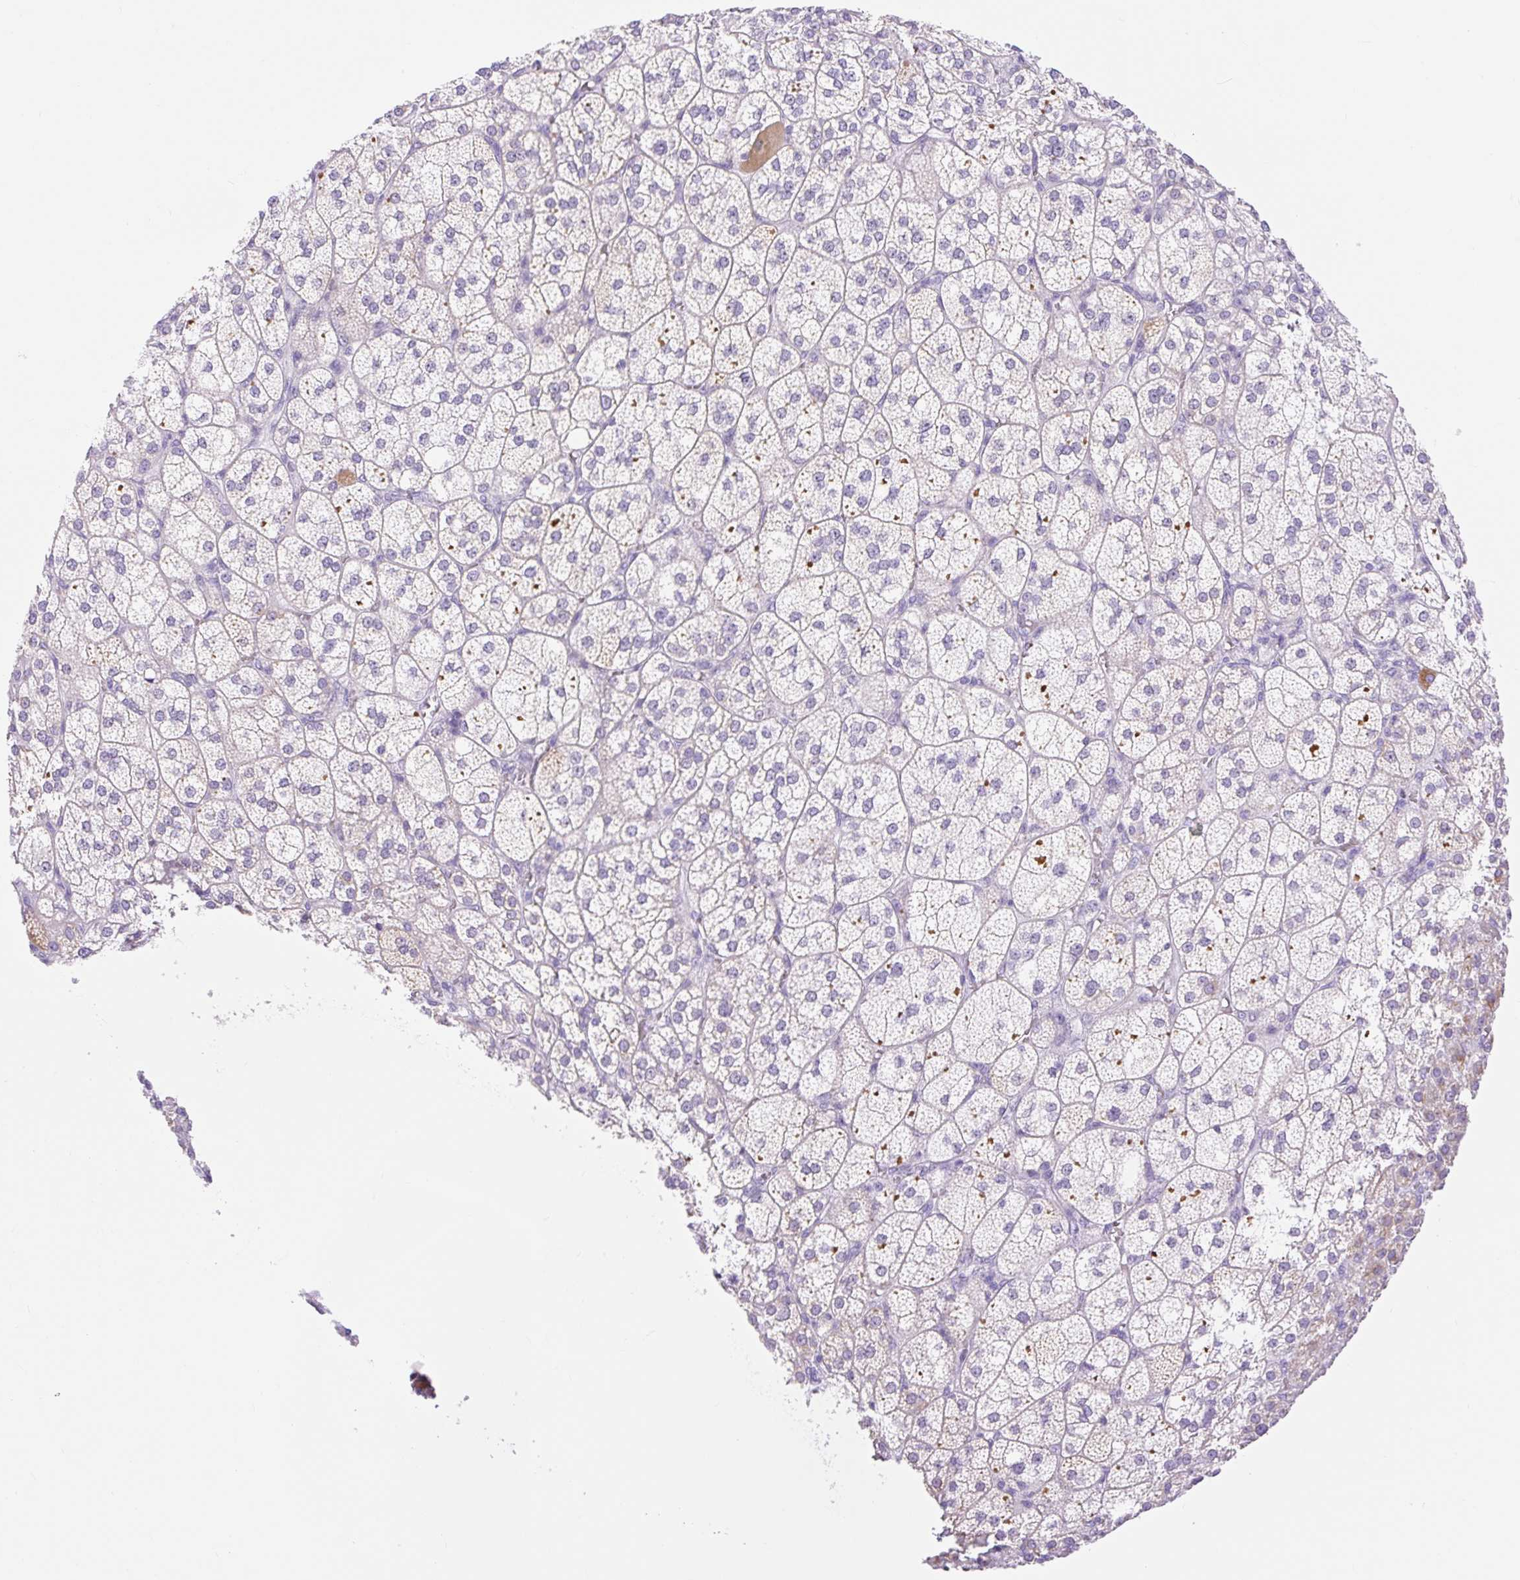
{"staining": {"intensity": "moderate", "quantity": "<25%", "location": "cytoplasmic/membranous"}, "tissue": "adrenal gland", "cell_type": "Glandular cells", "image_type": "normal", "snomed": [{"axis": "morphology", "description": "Normal tissue, NOS"}, {"axis": "topography", "description": "Adrenal gland"}], "caption": "Immunohistochemistry (IHC) (DAB (3,3'-diaminobenzidine)) staining of unremarkable adrenal gland demonstrates moderate cytoplasmic/membranous protein staining in about <25% of glandular cells.", "gene": "SLC25A40", "patient": {"sex": "female", "age": 60}}